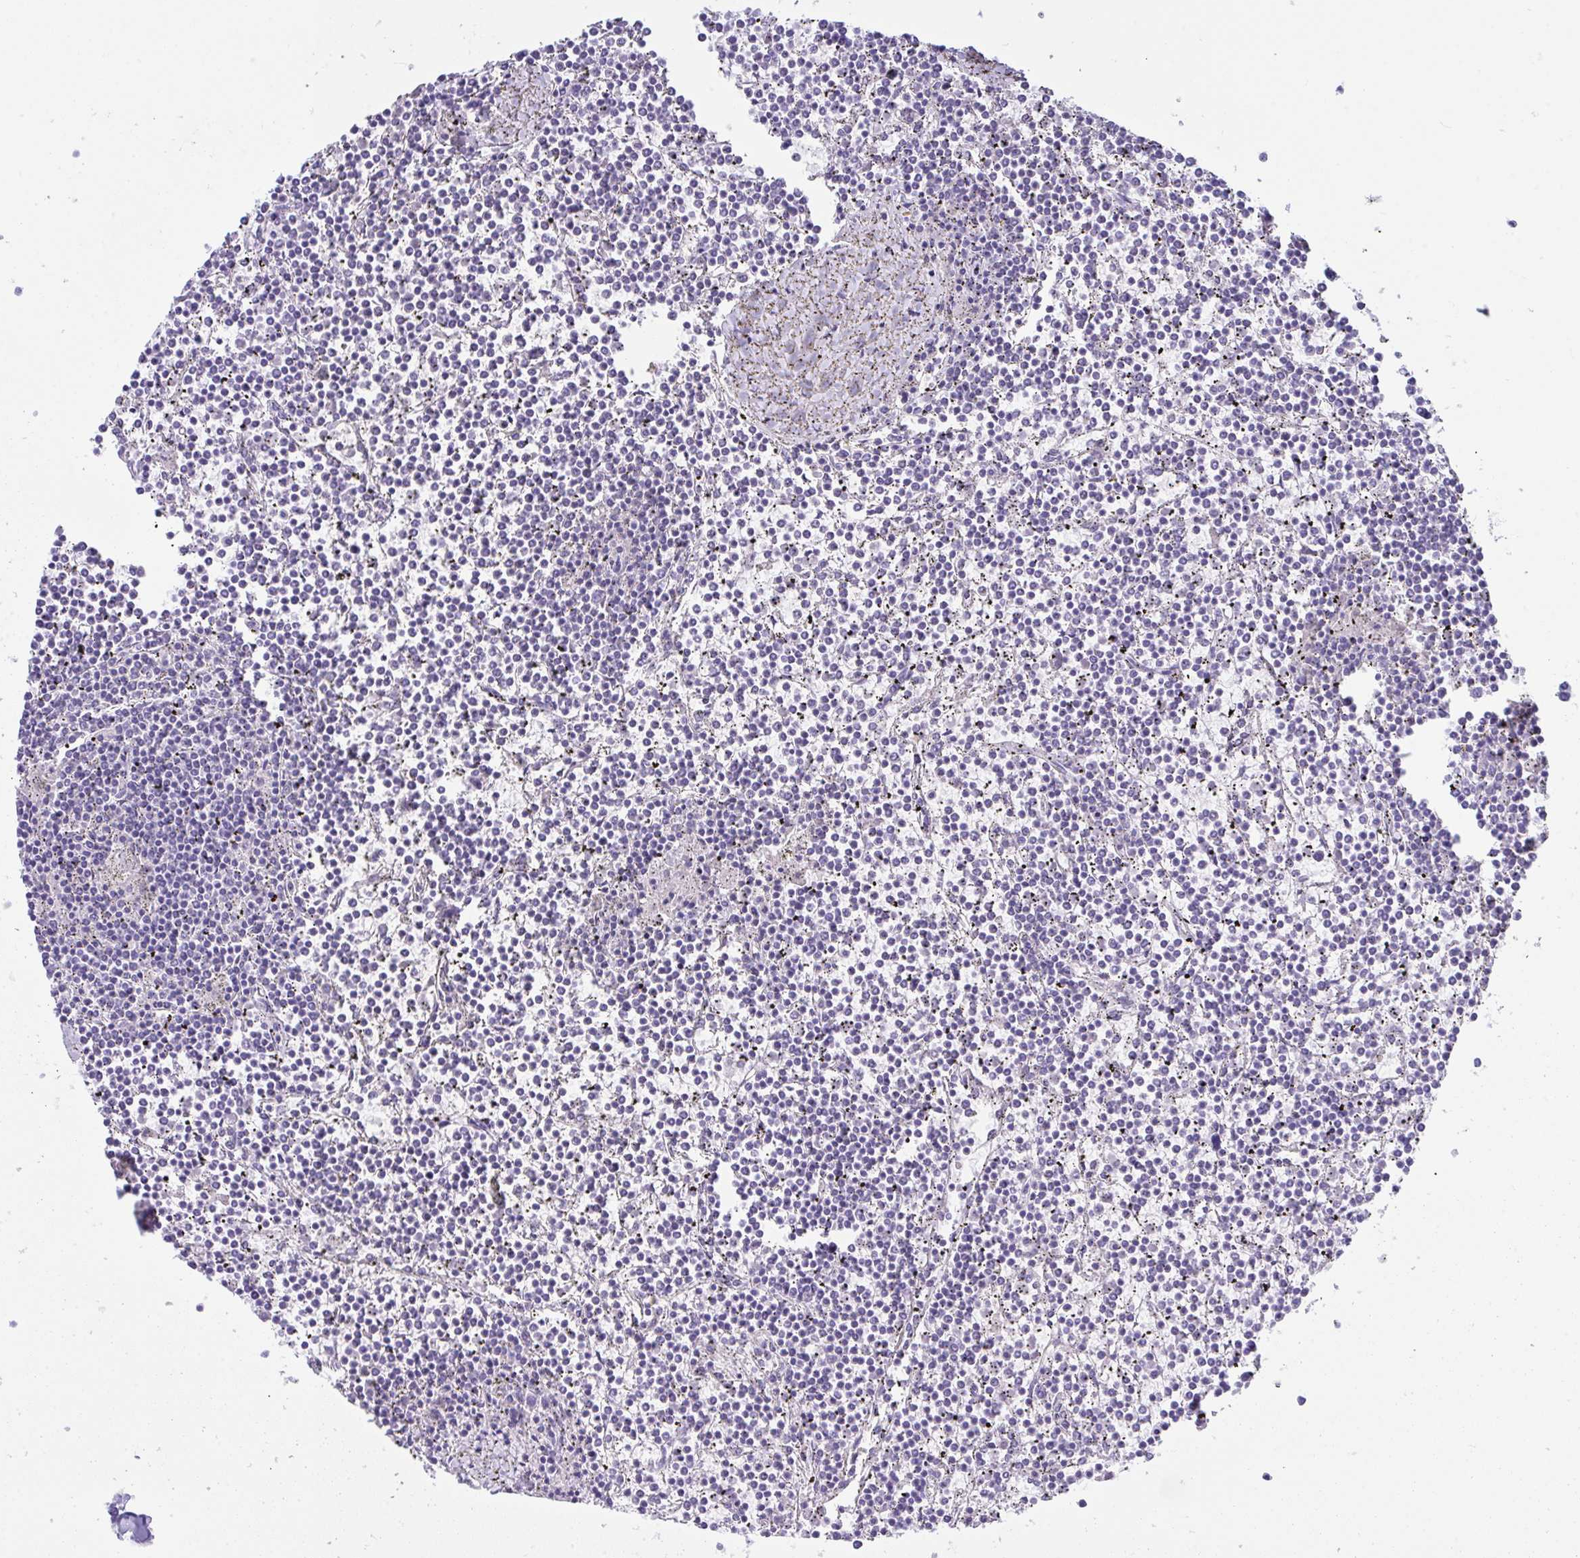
{"staining": {"intensity": "negative", "quantity": "none", "location": "none"}, "tissue": "lymphoma", "cell_type": "Tumor cells", "image_type": "cancer", "snomed": [{"axis": "morphology", "description": "Malignant lymphoma, non-Hodgkin's type, Low grade"}, {"axis": "topography", "description": "Spleen"}], "caption": "A photomicrograph of low-grade malignant lymphoma, non-Hodgkin's type stained for a protein displays no brown staining in tumor cells.", "gene": "GLB1L2", "patient": {"sex": "female", "age": 19}}